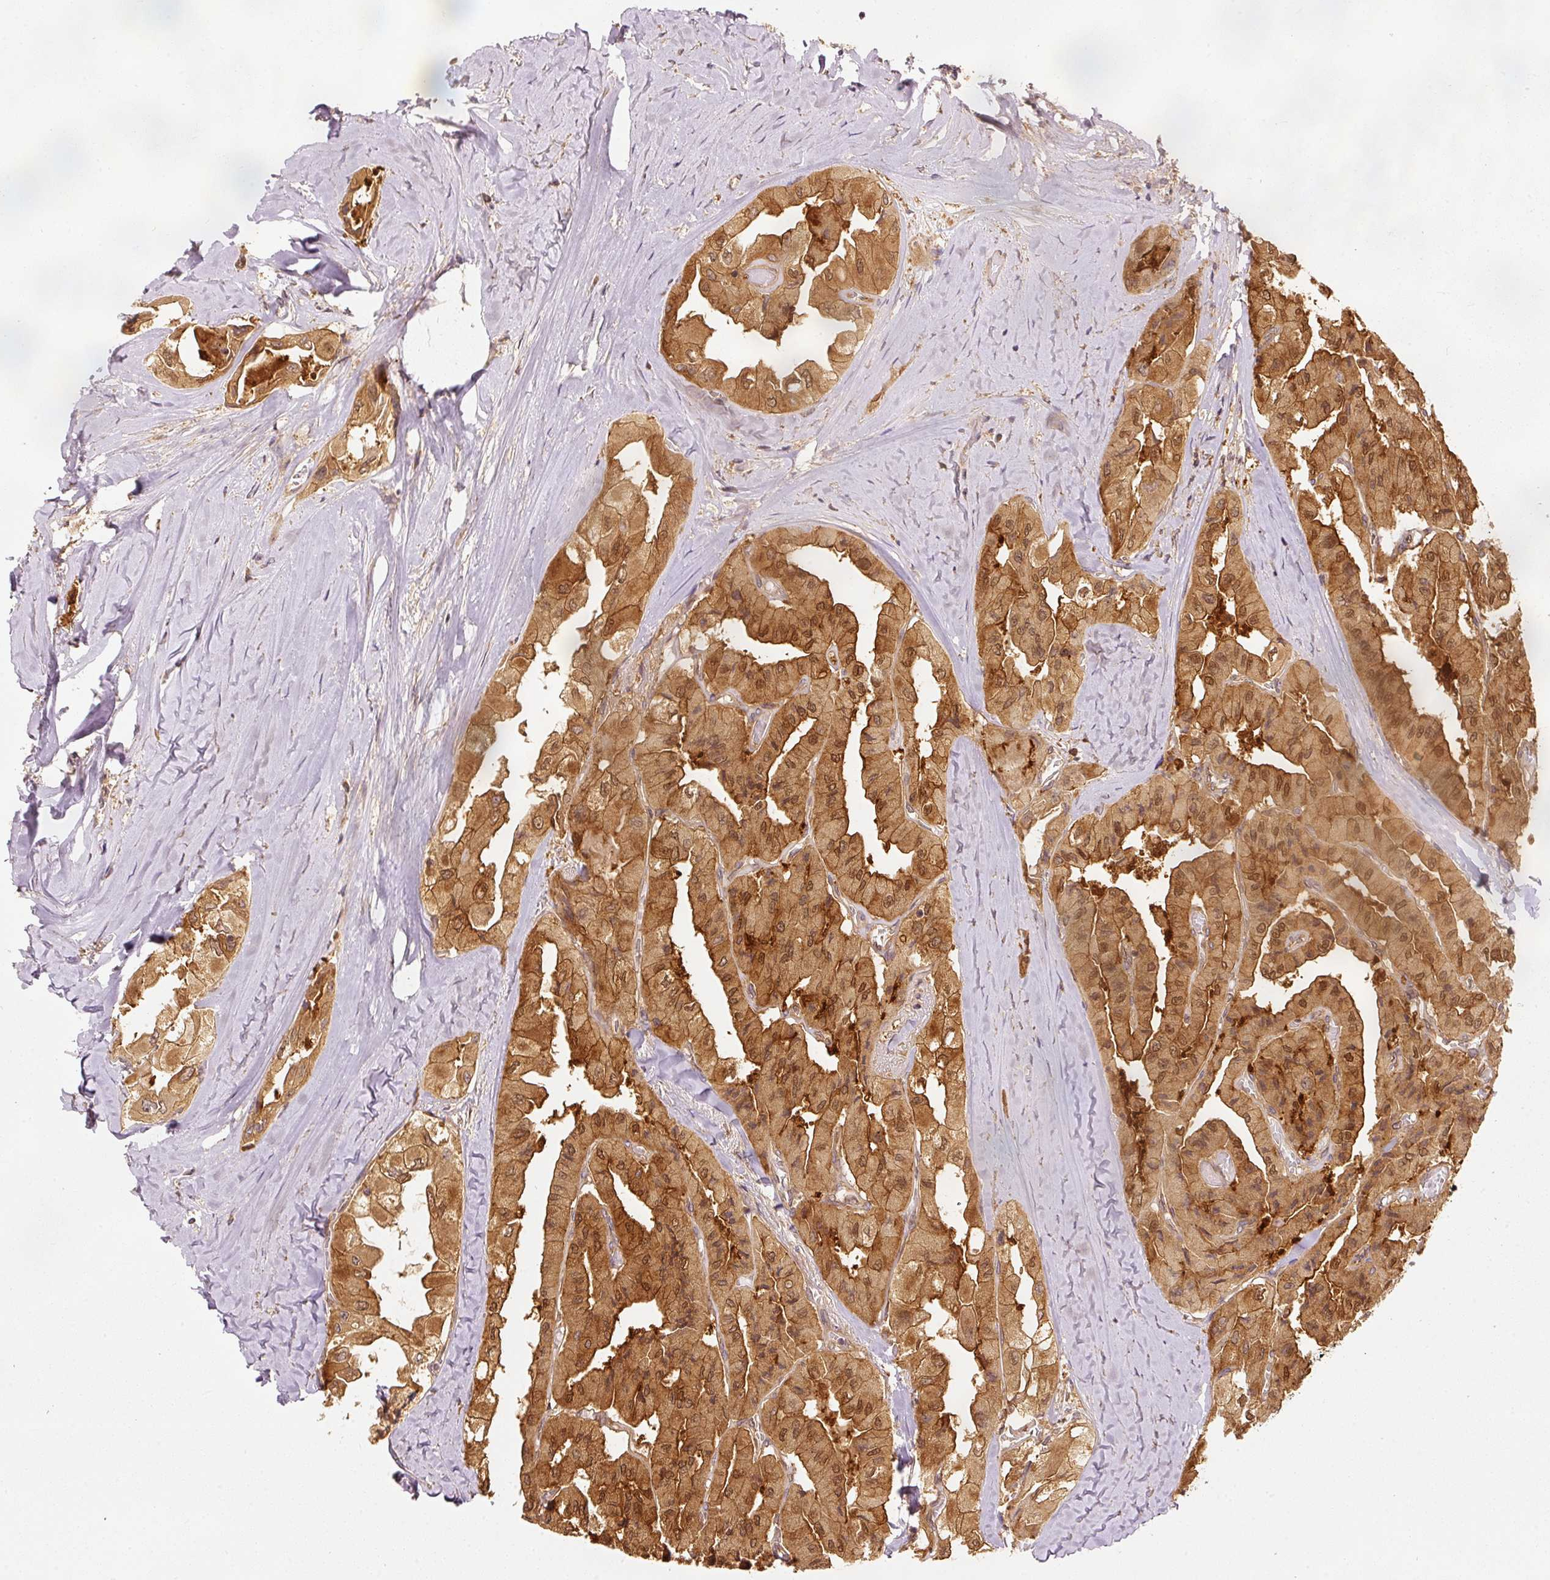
{"staining": {"intensity": "strong", "quantity": ">75%", "location": "cytoplasmic/membranous,nuclear"}, "tissue": "thyroid cancer", "cell_type": "Tumor cells", "image_type": "cancer", "snomed": [{"axis": "morphology", "description": "Normal tissue, NOS"}, {"axis": "morphology", "description": "Papillary adenocarcinoma, NOS"}, {"axis": "topography", "description": "Thyroid gland"}], "caption": "Immunohistochemical staining of human thyroid cancer (papillary adenocarcinoma) exhibits high levels of strong cytoplasmic/membranous and nuclear protein positivity in about >75% of tumor cells. (Brightfield microscopy of DAB IHC at high magnification).", "gene": "EIF3B", "patient": {"sex": "female", "age": 59}}